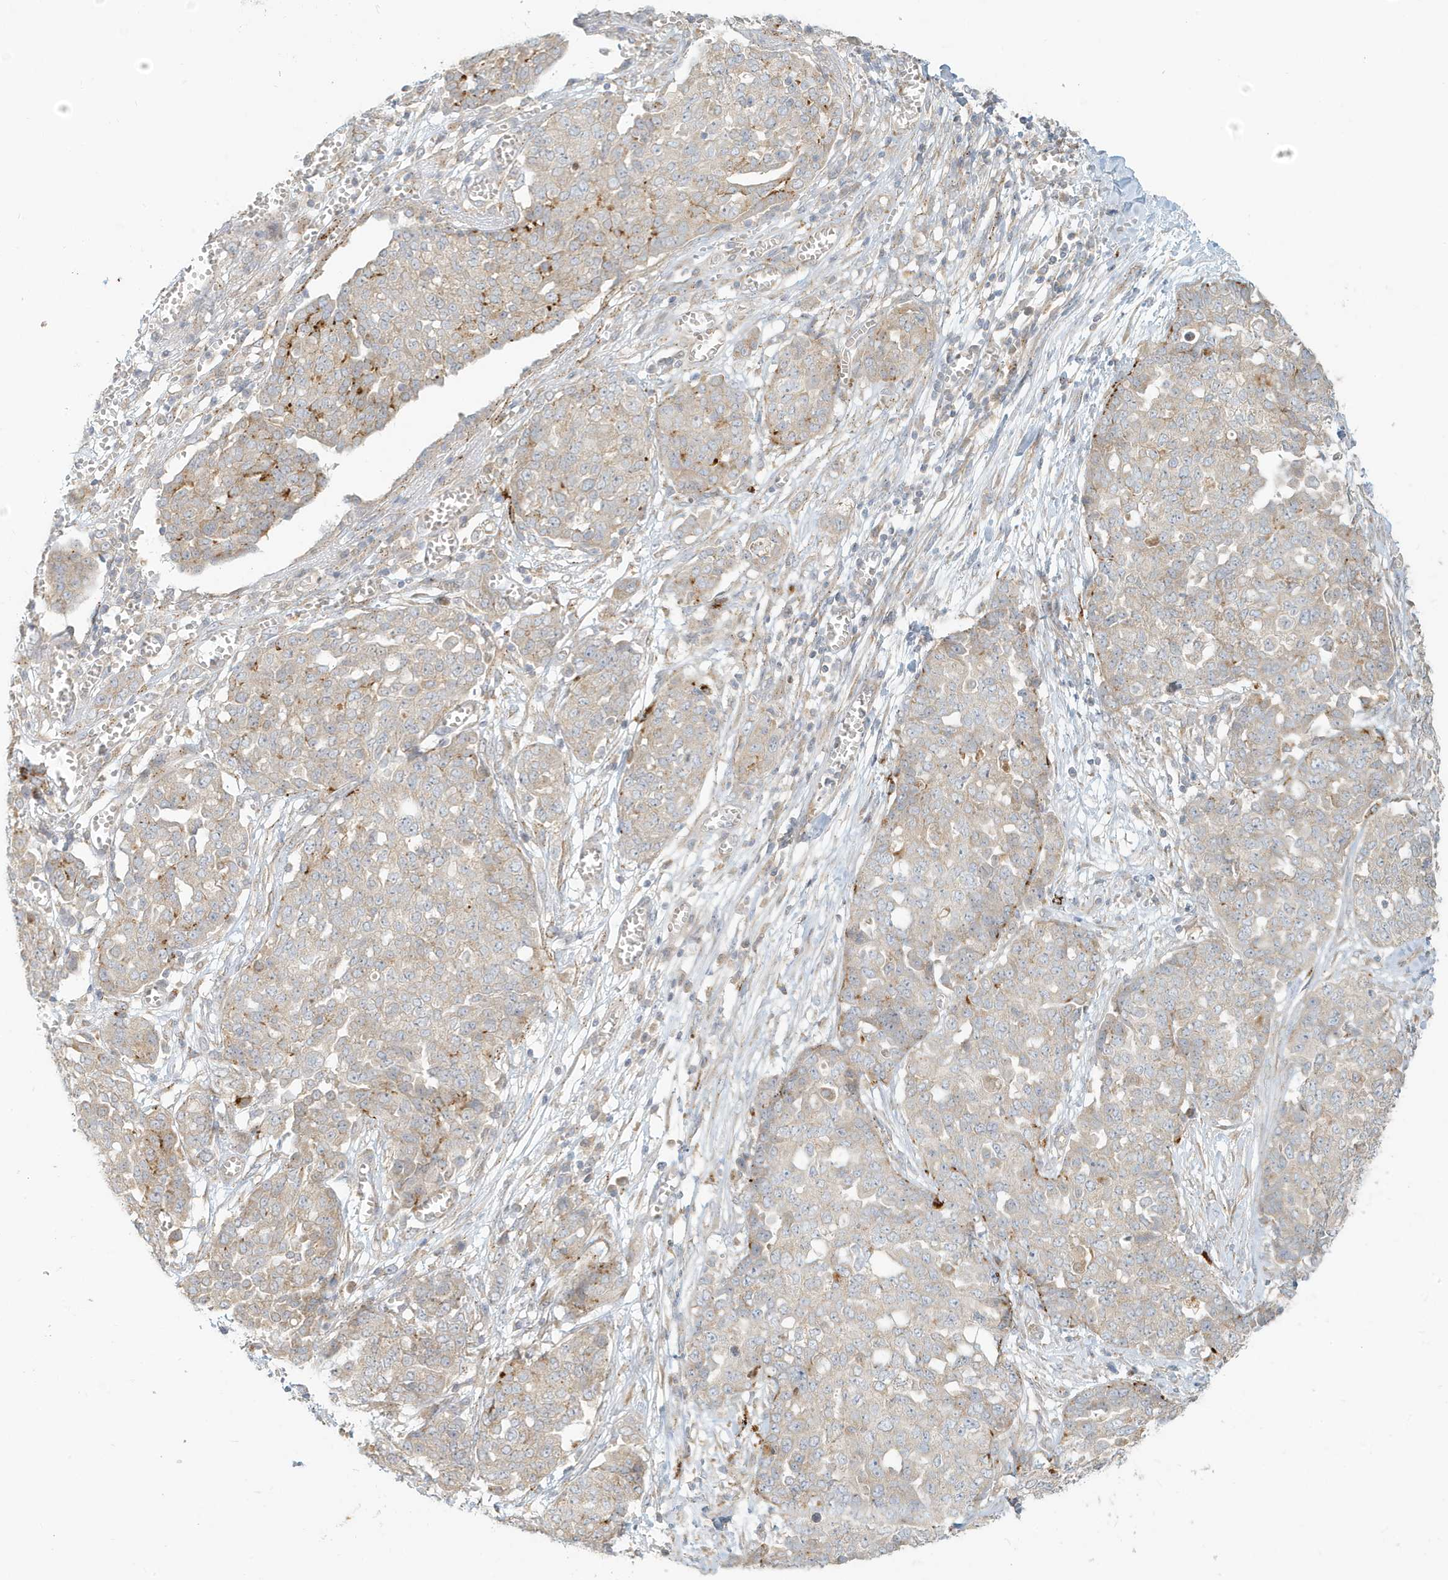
{"staining": {"intensity": "moderate", "quantity": "<25%", "location": "cytoplasmic/membranous"}, "tissue": "ovarian cancer", "cell_type": "Tumor cells", "image_type": "cancer", "snomed": [{"axis": "morphology", "description": "Cystadenocarcinoma, serous, NOS"}, {"axis": "topography", "description": "Soft tissue"}, {"axis": "topography", "description": "Ovary"}], "caption": "High-power microscopy captured an immunohistochemistry histopathology image of ovarian cancer, revealing moderate cytoplasmic/membranous staining in about <25% of tumor cells.", "gene": "MCOLN1", "patient": {"sex": "female", "age": 57}}